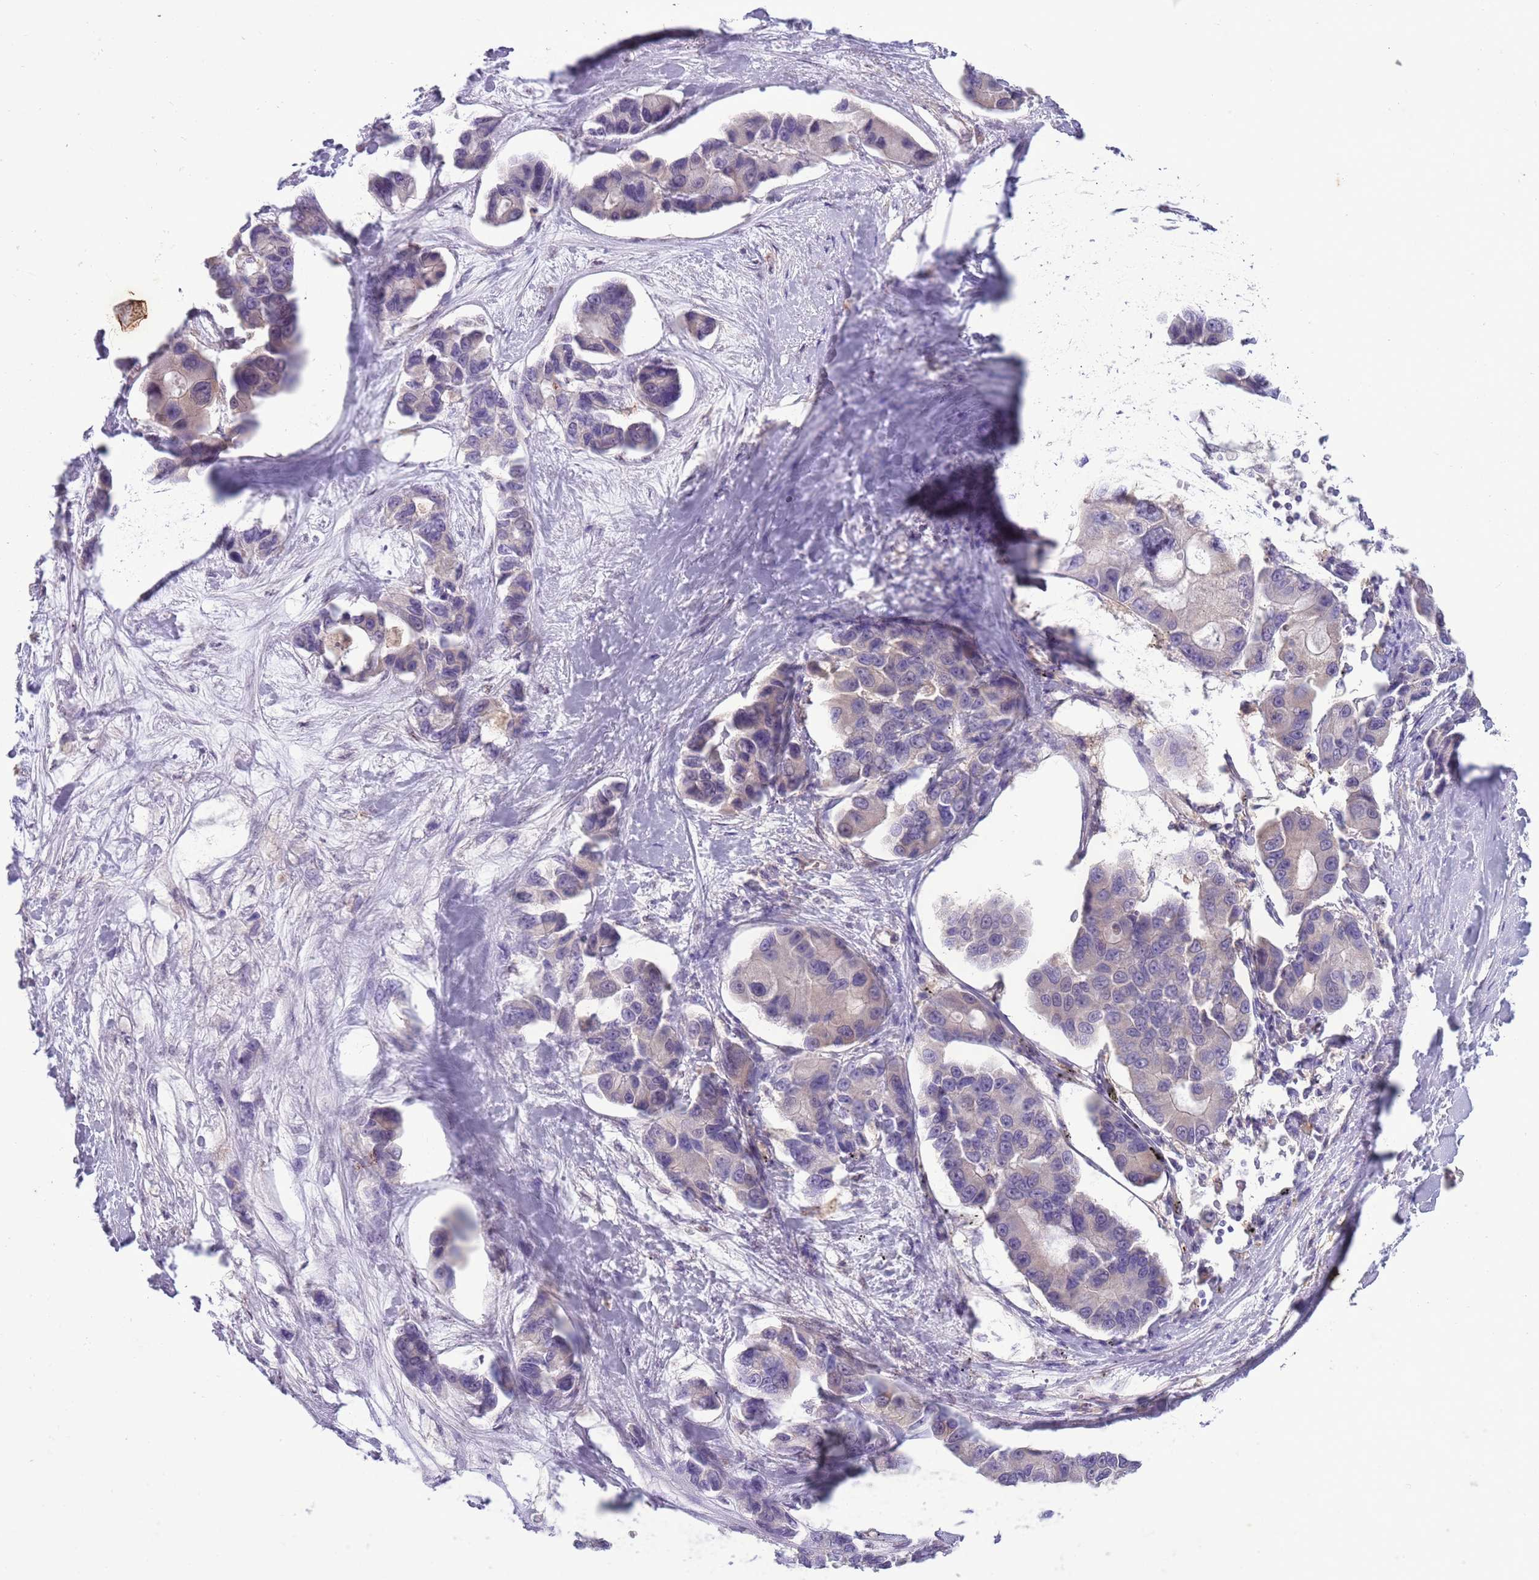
{"staining": {"intensity": "weak", "quantity": "<25%", "location": "cytoplasmic/membranous"}, "tissue": "lung cancer", "cell_type": "Tumor cells", "image_type": "cancer", "snomed": [{"axis": "morphology", "description": "Adenocarcinoma, NOS"}, {"axis": "topography", "description": "Lung"}], "caption": "A high-resolution image shows immunohistochemistry (IHC) staining of lung adenocarcinoma, which demonstrates no significant staining in tumor cells.", "gene": "CAPN9", "patient": {"sex": "female", "age": 54}}